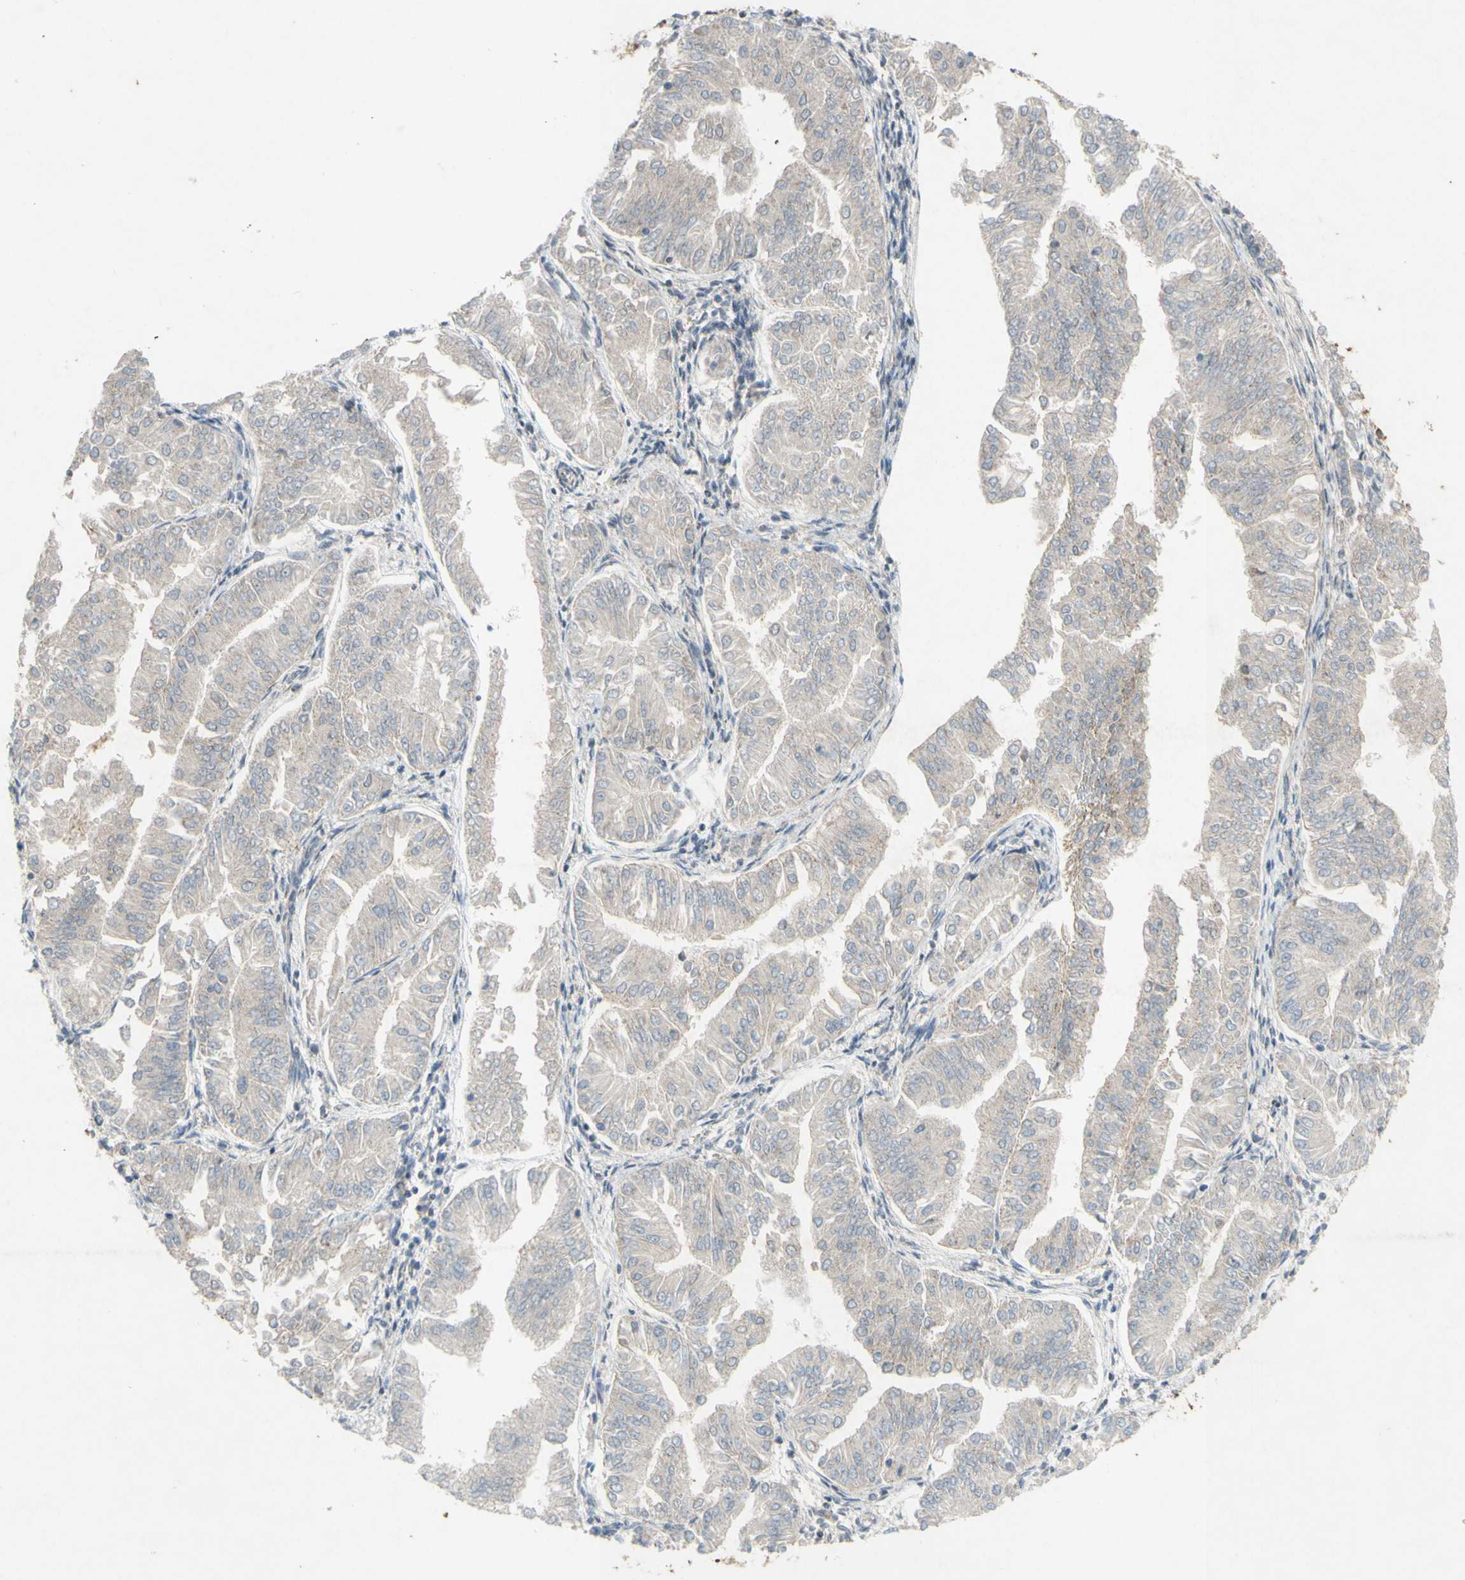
{"staining": {"intensity": "negative", "quantity": "none", "location": "none"}, "tissue": "endometrial cancer", "cell_type": "Tumor cells", "image_type": "cancer", "snomed": [{"axis": "morphology", "description": "Adenocarcinoma, NOS"}, {"axis": "topography", "description": "Endometrium"}], "caption": "Histopathology image shows no significant protein positivity in tumor cells of endometrial adenocarcinoma.", "gene": "TST", "patient": {"sex": "female", "age": 53}}